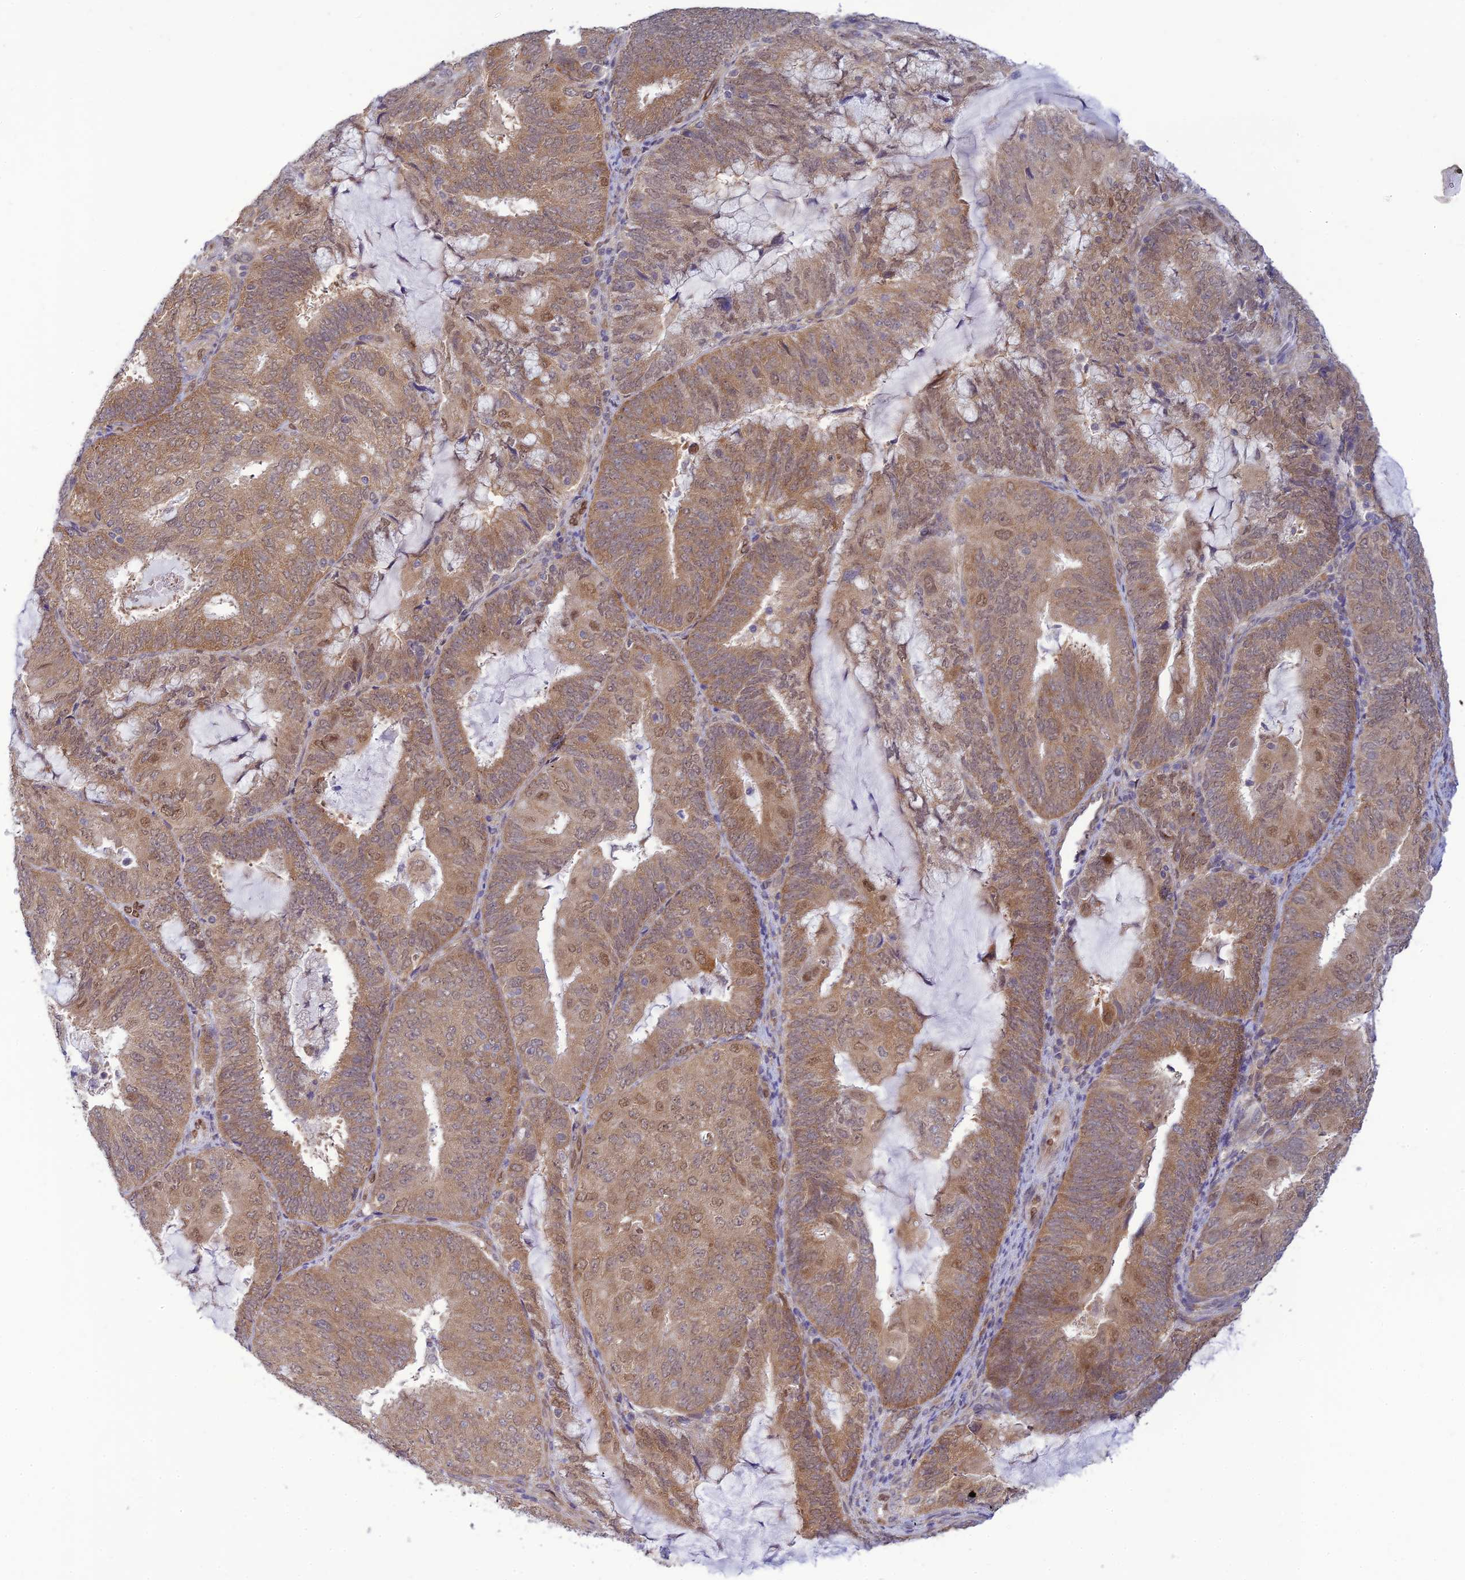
{"staining": {"intensity": "moderate", "quantity": ">75%", "location": "cytoplasmic/membranous,nuclear"}, "tissue": "endometrial cancer", "cell_type": "Tumor cells", "image_type": "cancer", "snomed": [{"axis": "morphology", "description": "Adenocarcinoma, NOS"}, {"axis": "topography", "description": "Endometrium"}], "caption": "Immunohistochemistry staining of endometrial cancer (adenocarcinoma), which exhibits medium levels of moderate cytoplasmic/membranous and nuclear expression in approximately >75% of tumor cells indicating moderate cytoplasmic/membranous and nuclear protein positivity. The staining was performed using DAB (brown) for protein detection and nuclei were counterstained in hematoxylin (blue).", "gene": "SKIC8", "patient": {"sex": "female", "age": 81}}